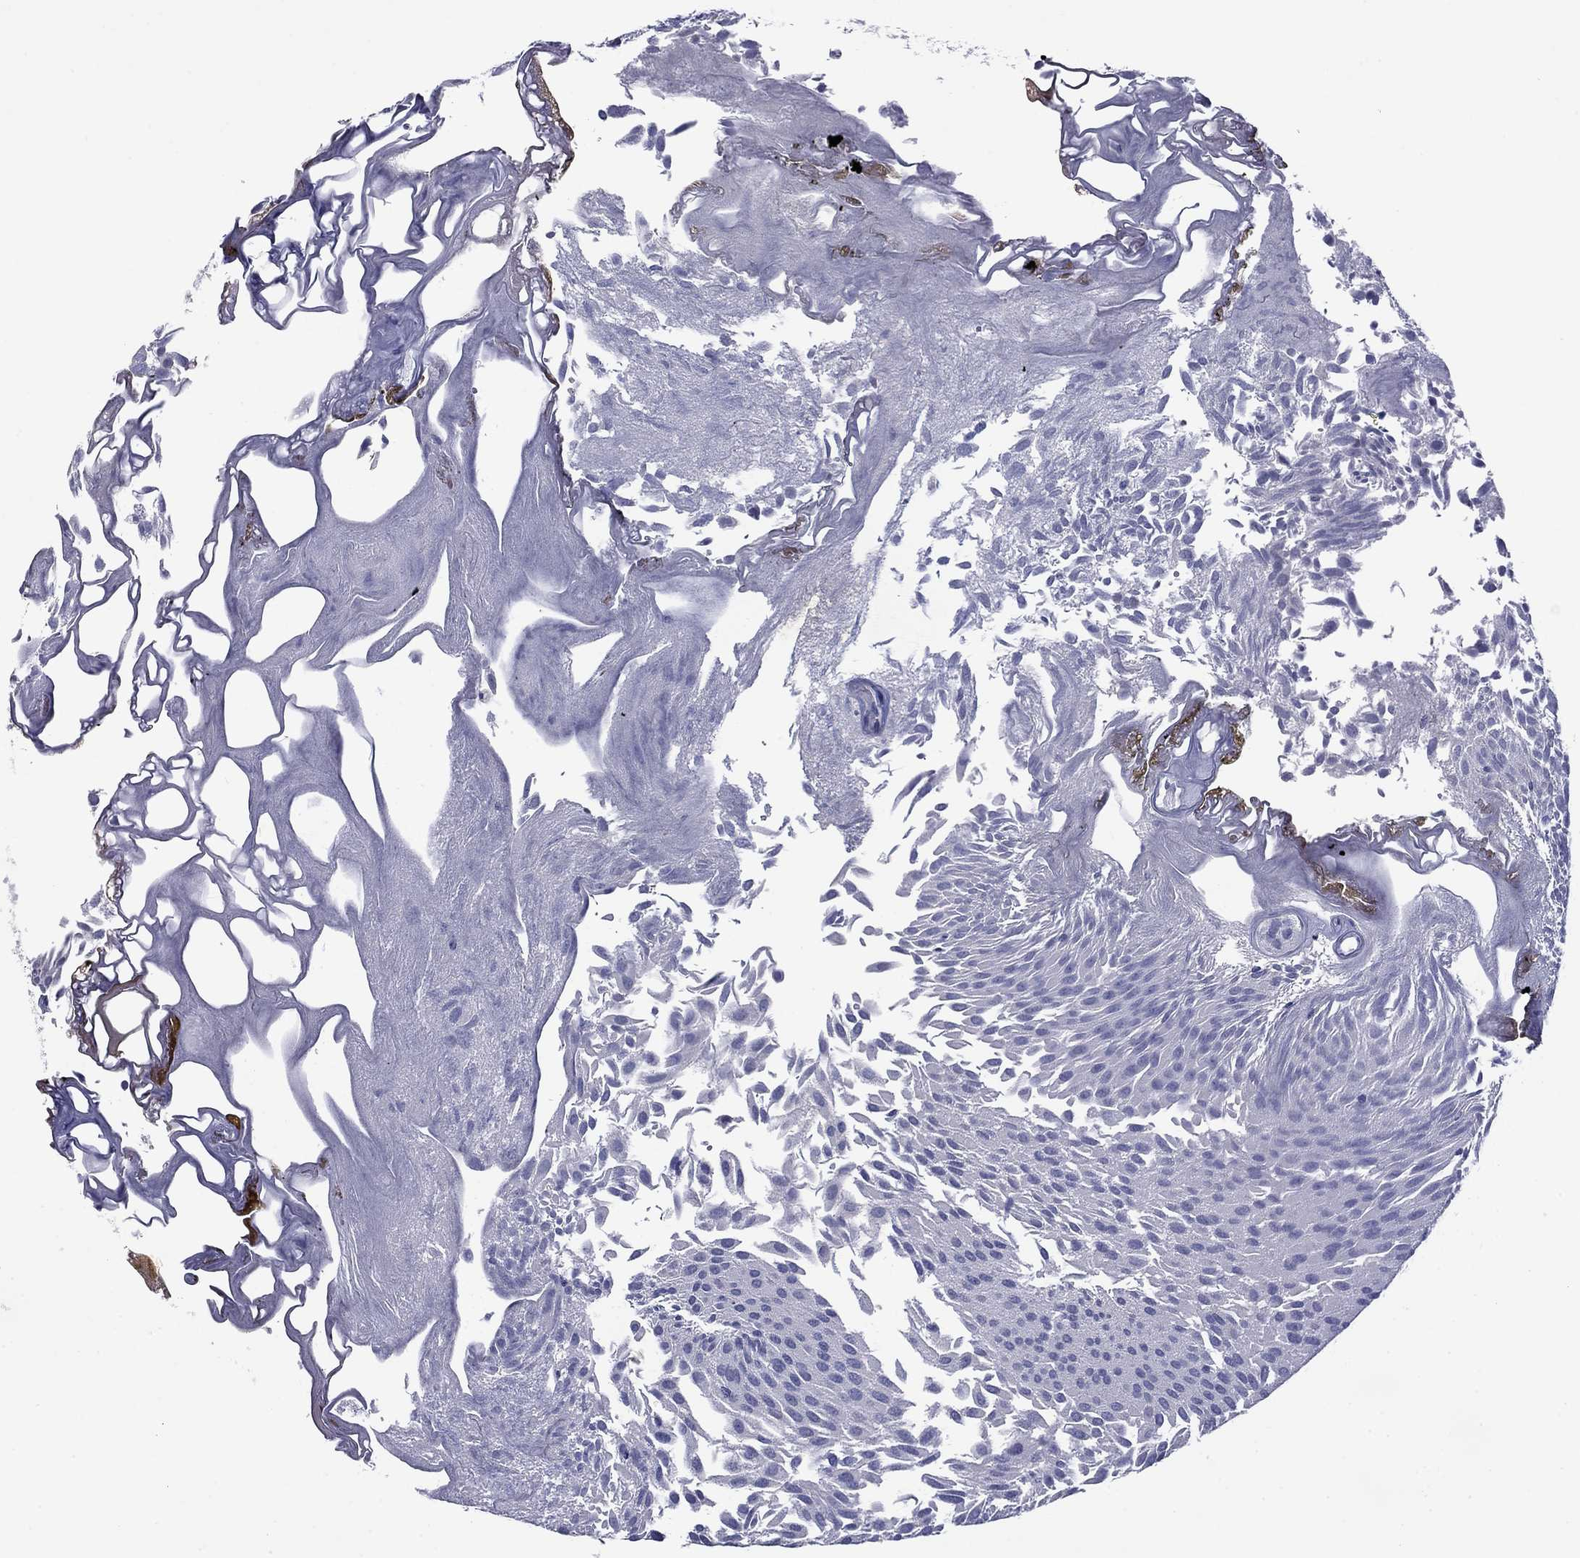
{"staining": {"intensity": "negative", "quantity": "none", "location": "none"}, "tissue": "urothelial cancer", "cell_type": "Tumor cells", "image_type": "cancer", "snomed": [{"axis": "morphology", "description": "Urothelial carcinoma, Low grade"}, {"axis": "topography", "description": "Urinary bladder"}], "caption": "The micrograph reveals no staining of tumor cells in low-grade urothelial carcinoma.", "gene": "HAO1", "patient": {"sex": "male", "age": 52}}